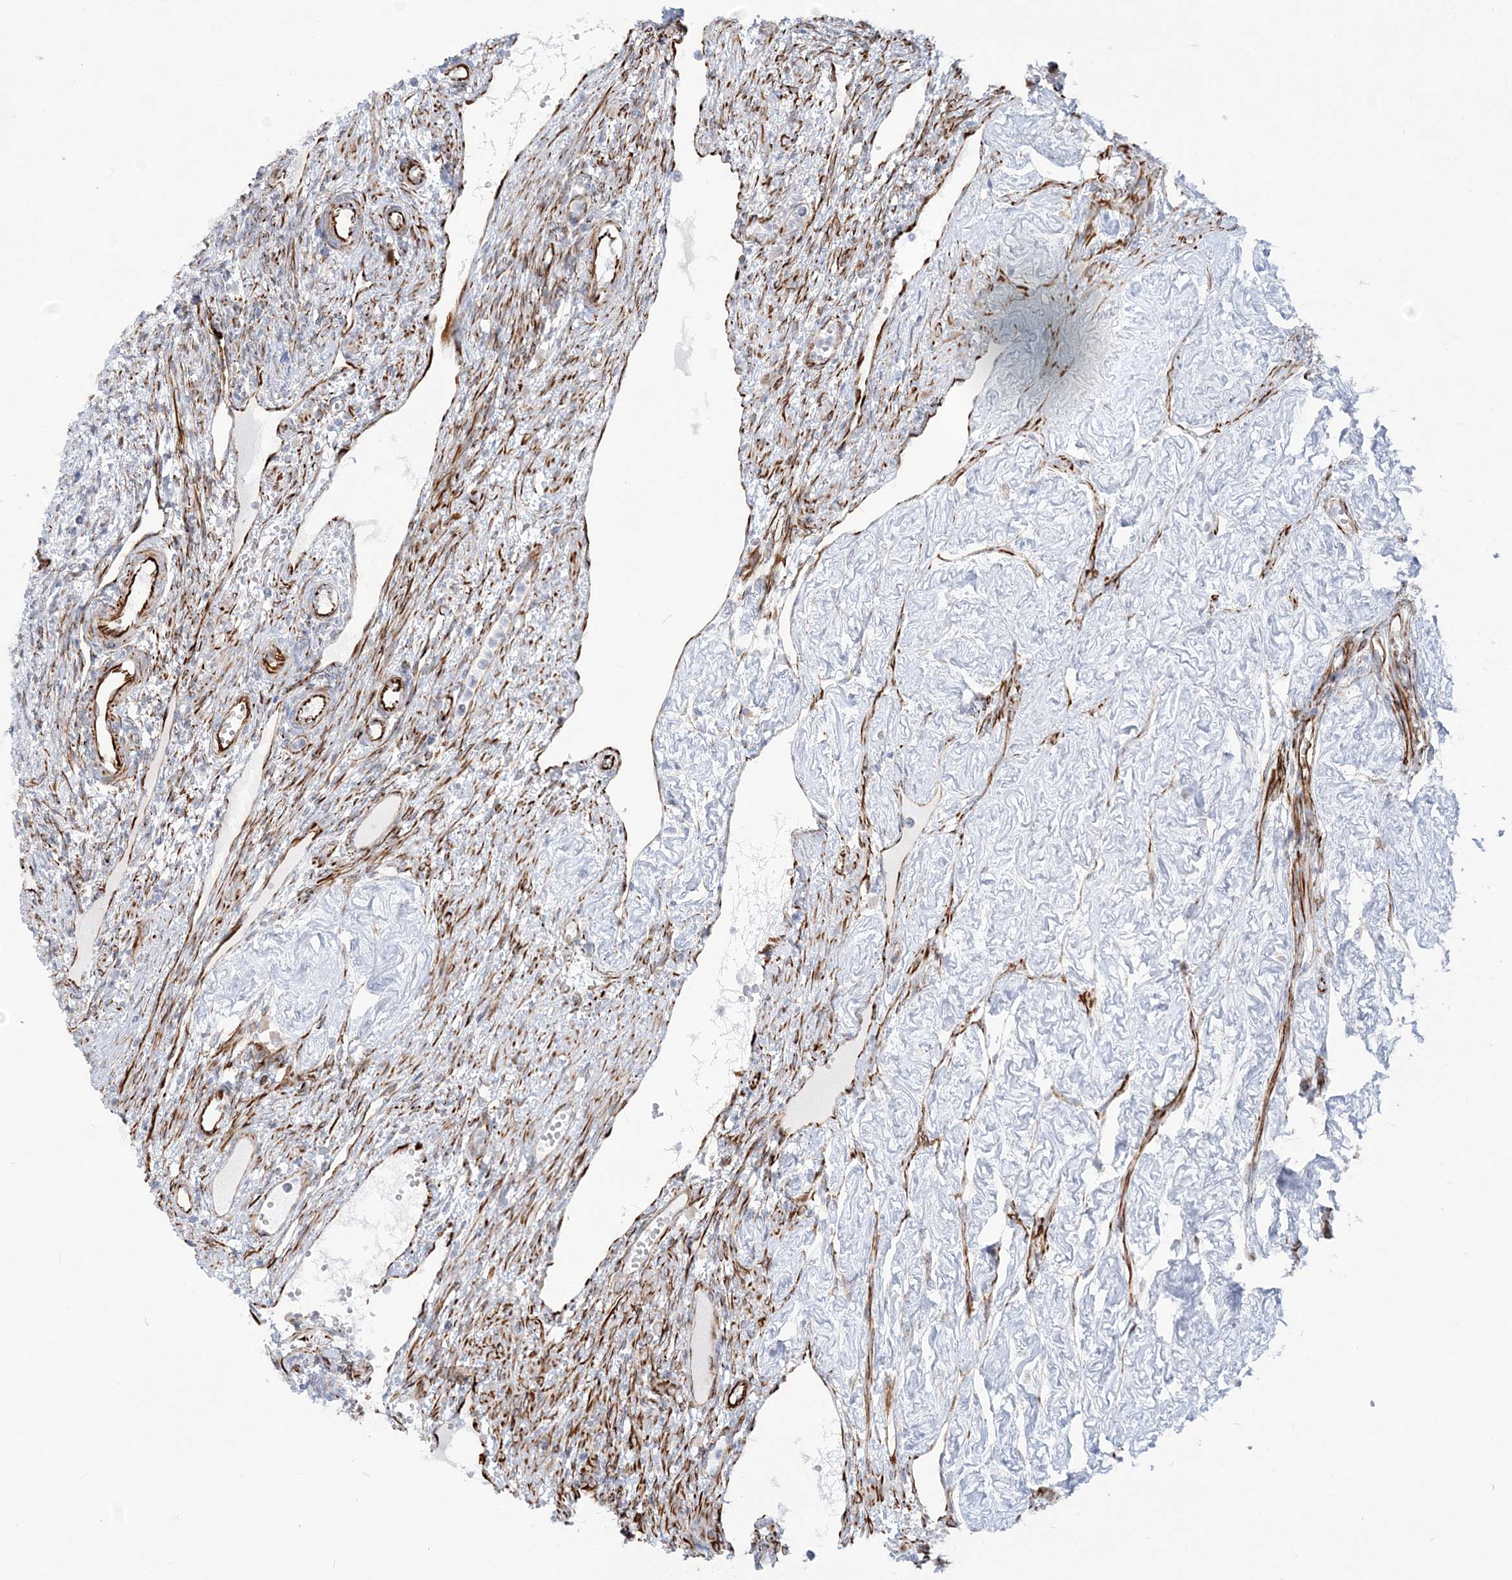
{"staining": {"intensity": "moderate", "quantity": "25%-75%", "location": "cytoplasmic/membranous"}, "tissue": "ovary", "cell_type": "Ovarian stroma cells", "image_type": "normal", "snomed": [{"axis": "morphology", "description": "Normal tissue, NOS"}, {"axis": "morphology", "description": "Cyst, NOS"}, {"axis": "topography", "description": "Ovary"}], "caption": "Immunohistochemistry staining of benign ovary, which shows medium levels of moderate cytoplasmic/membranous positivity in about 25%-75% of ovarian stroma cells indicating moderate cytoplasmic/membranous protein staining. The staining was performed using DAB (3,3'-diaminobenzidine) (brown) for protein detection and nuclei were counterstained in hematoxylin (blue).", "gene": "PPIL6", "patient": {"sex": "female", "age": 33}}